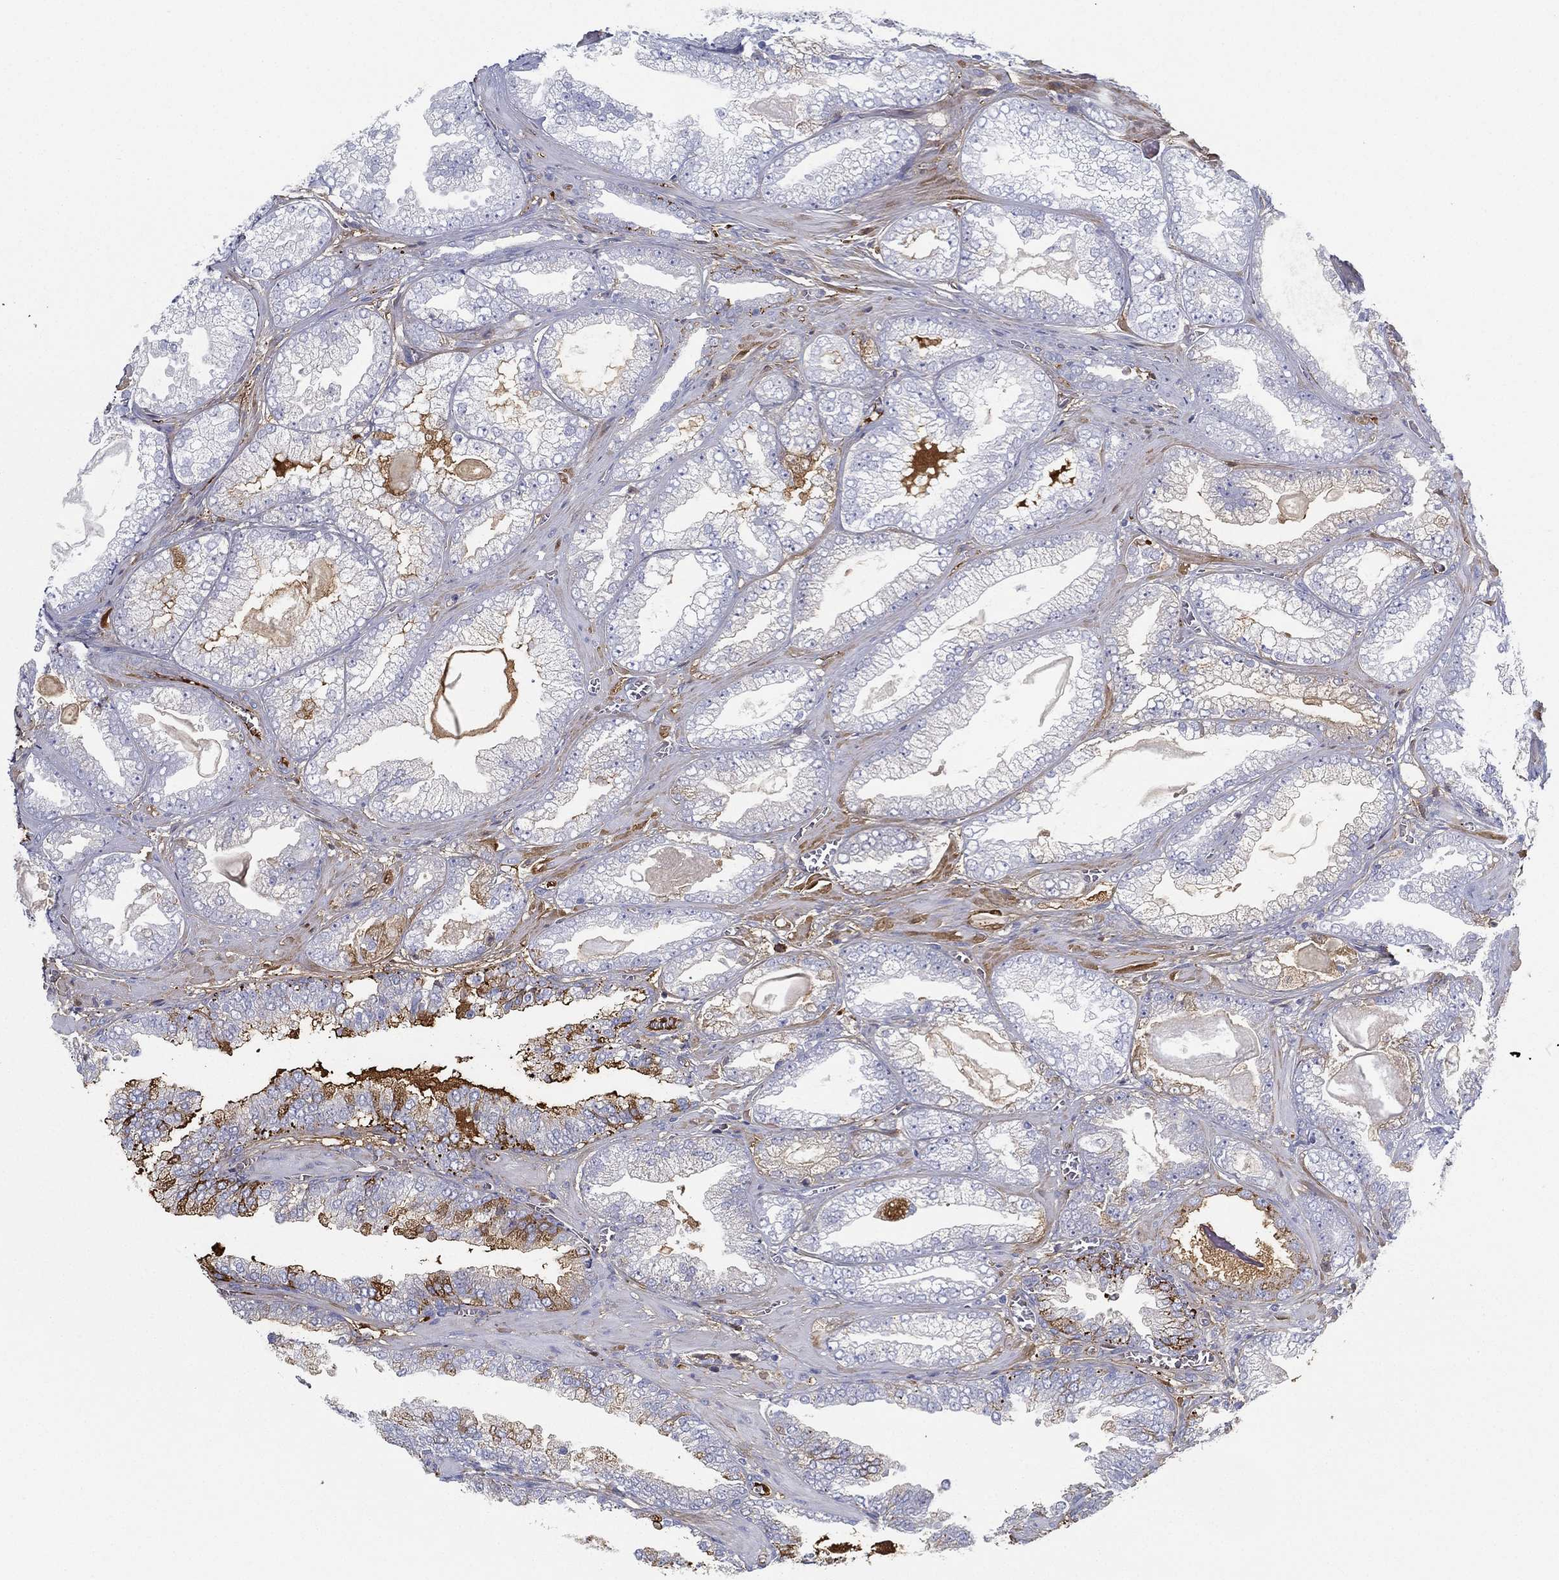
{"staining": {"intensity": "moderate", "quantity": "<25%", "location": "cytoplasmic/membranous"}, "tissue": "prostate cancer", "cell_type": "Tumor cells", "image_type": "cancer", "snomed": [{"axis": "morphology", "description": "Adenocarcinoma, Low grade"}, {"axis": "topography", "description": "Prostate"}], "caption": "Prostate cancer (adenocarcinoma (low-grade)) stained with a brown dye reveals moderate cytoplasmic/membranous positive staining in approximately <25% of tumor cells.", "gene": "IFNB1", "patient": {"sex": "male", "age": 57}}